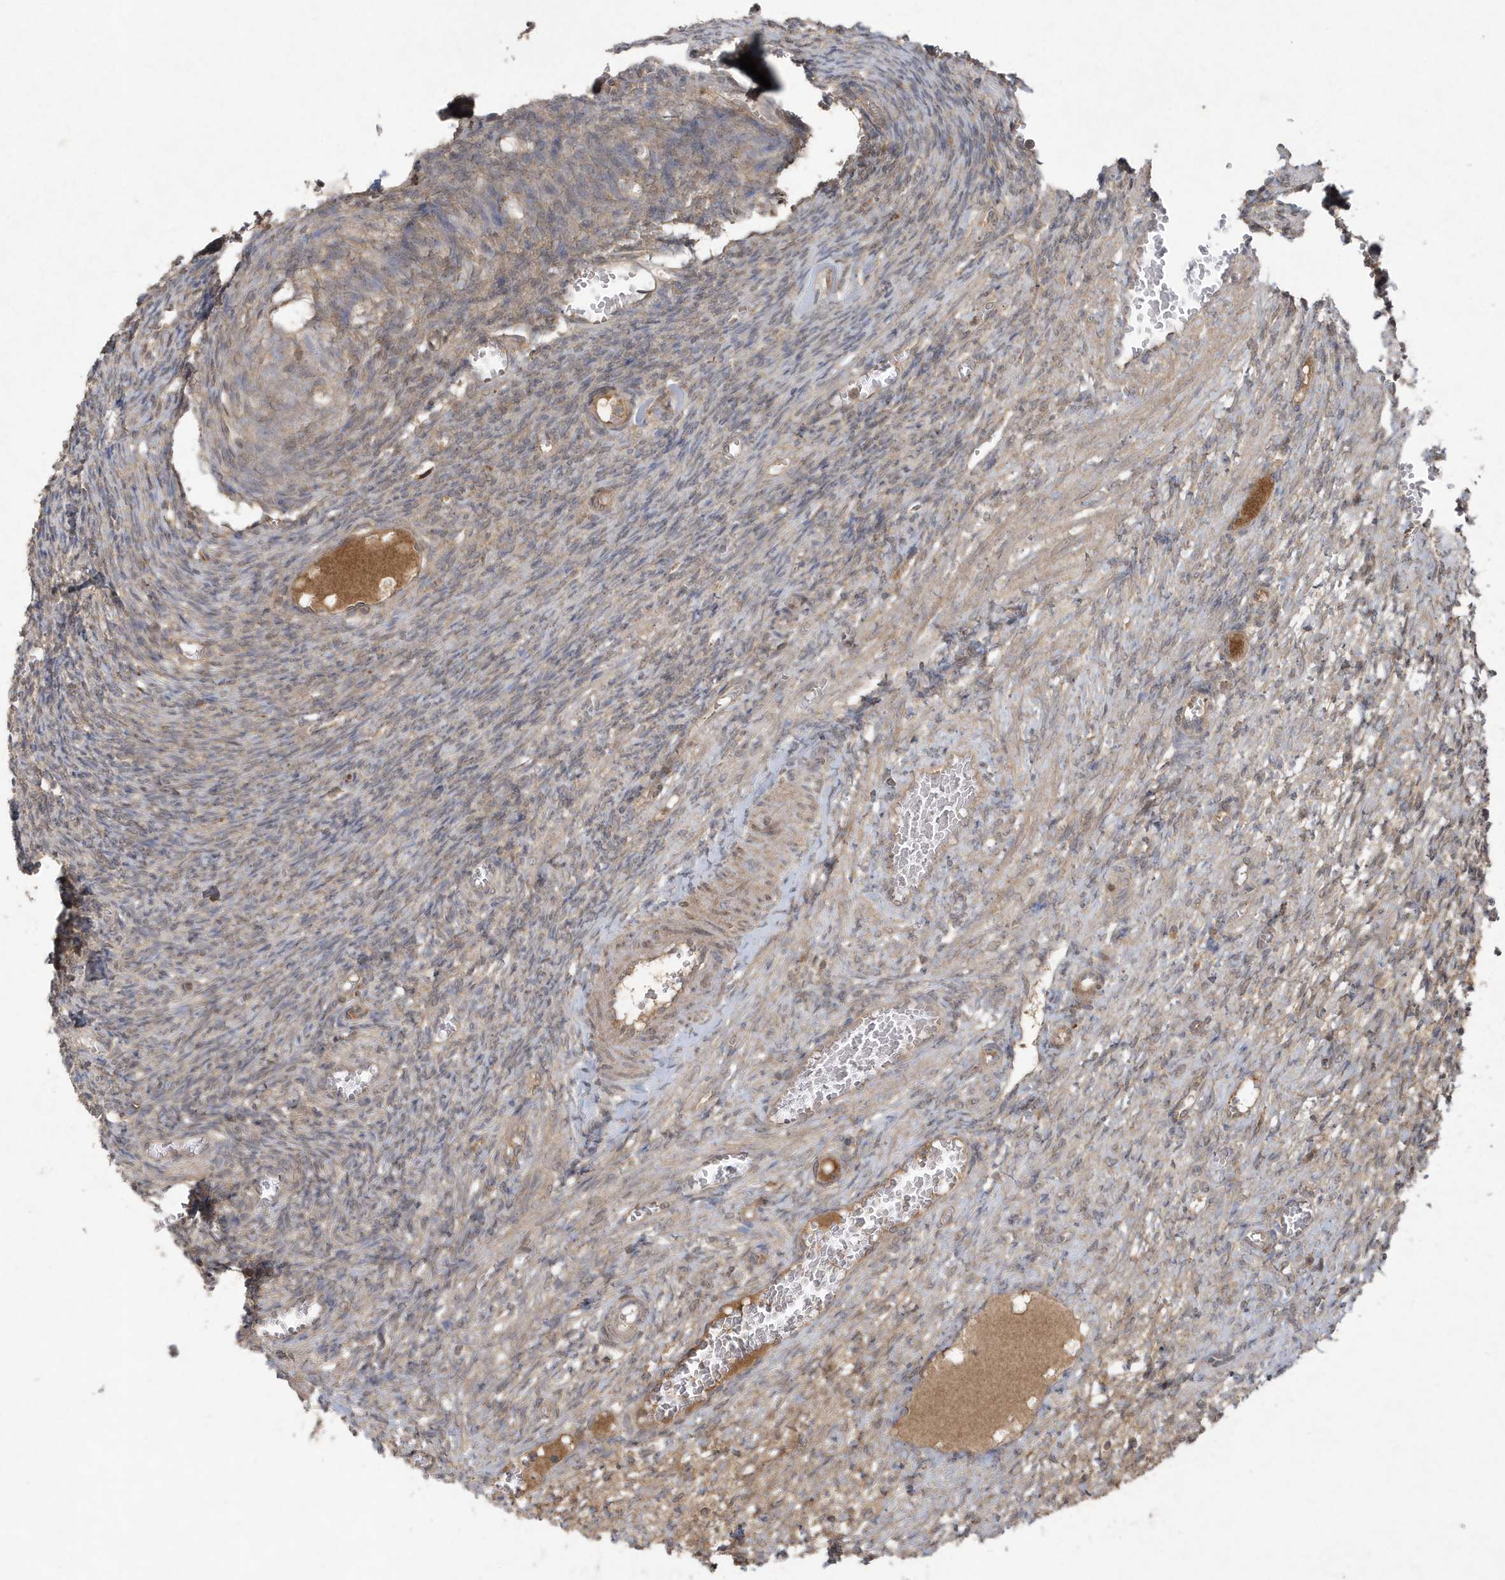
{"staining": {"intensity": "weak", "quantity": "<25%", "location": "cytoplasmic/membranous"}, "tissue": "ovary", "cell_type": "Ovarian stroma cells", "image_type": "normal", "snomed": [{"axis": "morphology", "description": "Normal tissue, NOS"}, {"axis": "topography", "description": "Ovary"}], "caption": "Ovarian stroma cells are negative for protein expression in benign human ovary. (Brightfield microscopy of DAB IHC at high magnification).", "gene": "C1RL", "patient": {"sex": "female", "age": 27}}